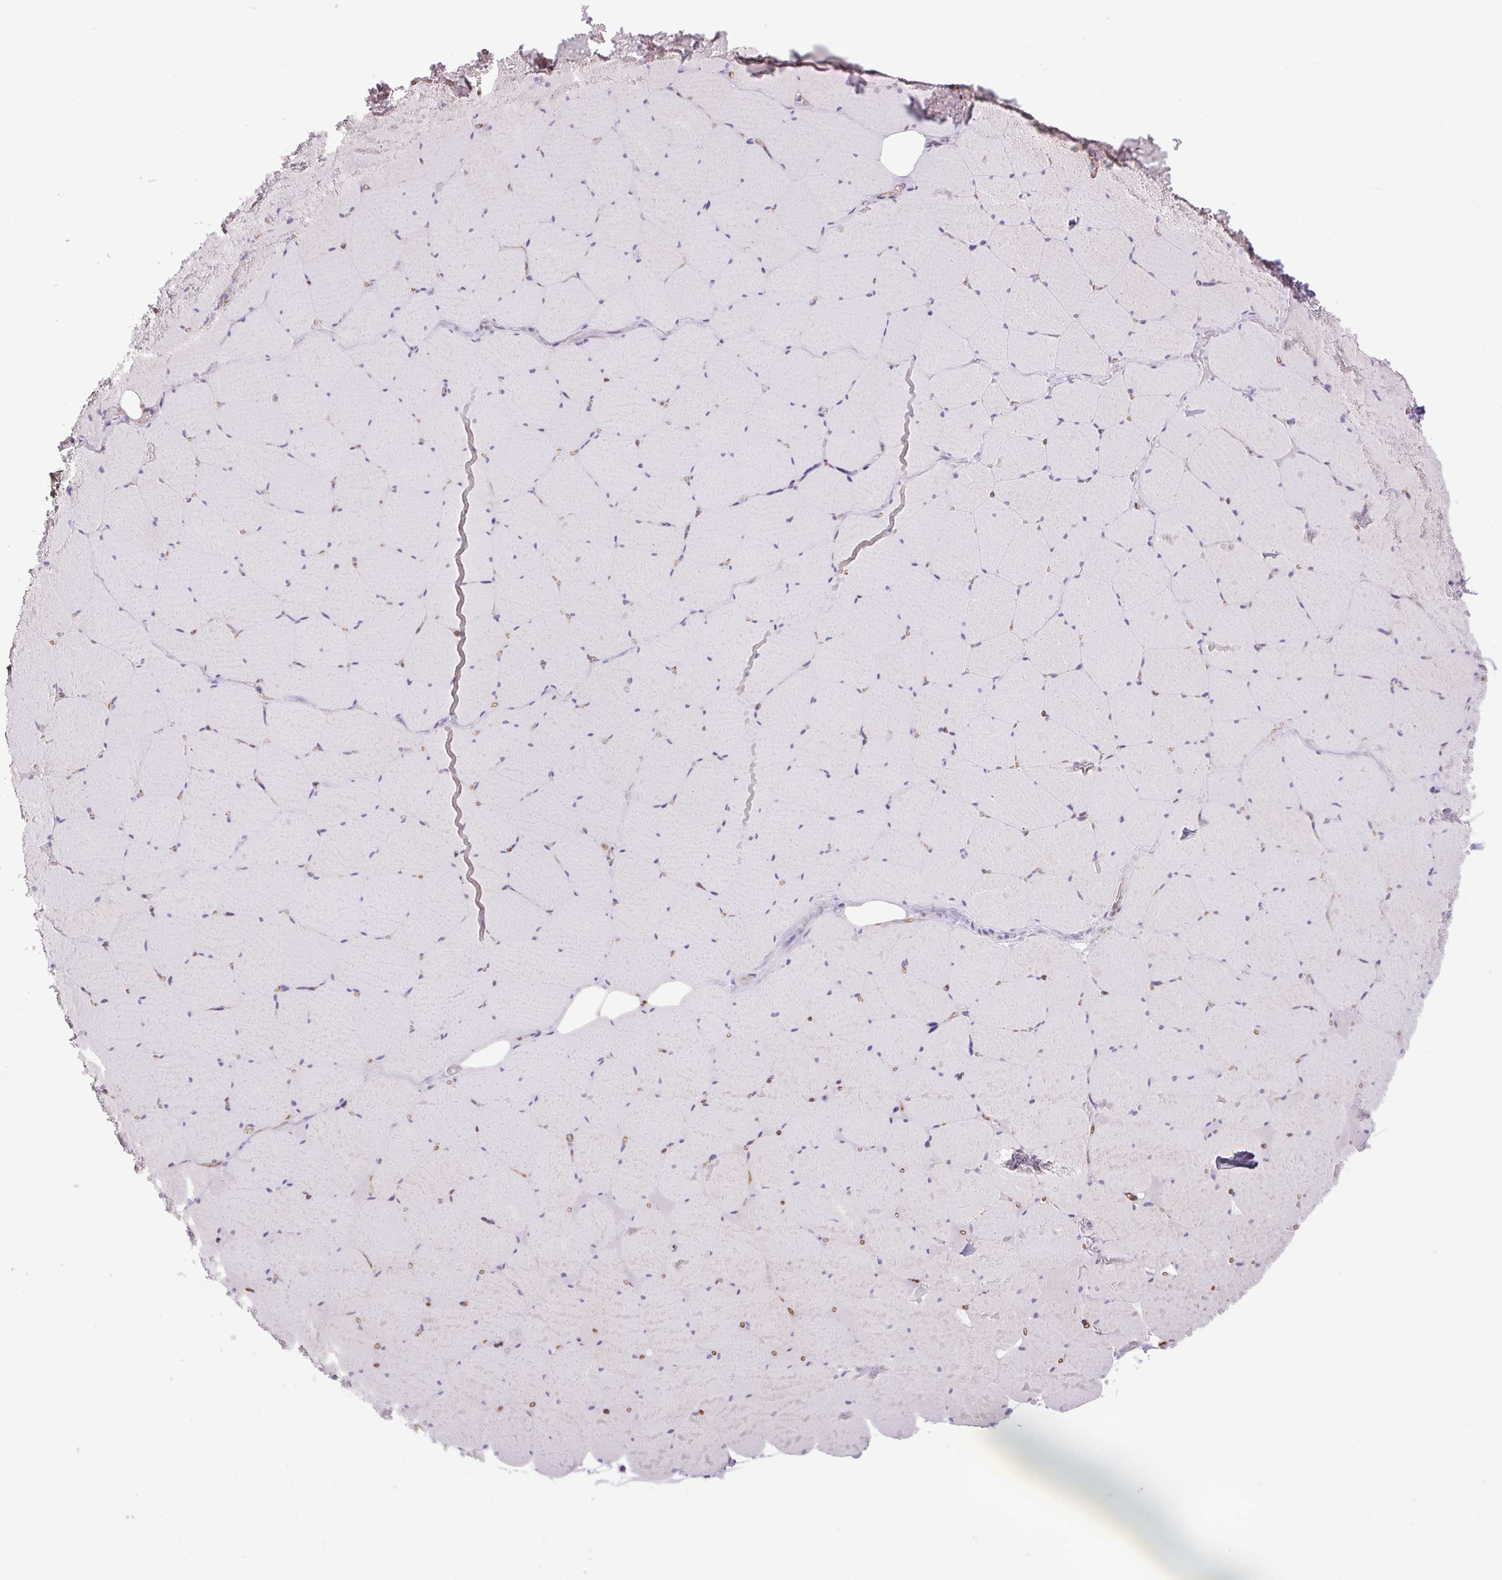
{"staining": {"intensity": "negative", "quantity": "none", "location": "none"}, "tissue": "skeletal muscle", "cell_type": "Myocytes", "image_type": "normal", "snomed": [{"axis": "morphology", "description": "Normal tissue, NOS"}, {"axis": "topography", "description": "Skeletal muscle"}, {"axis": "topography", "description": "Head-Neck"}], "caption": "The photomicrograph exhibits no staining of myocytes in benign skeletal muscle.", "gene": "RNASE10", "patient": {"sex": "male", "age": 66}}